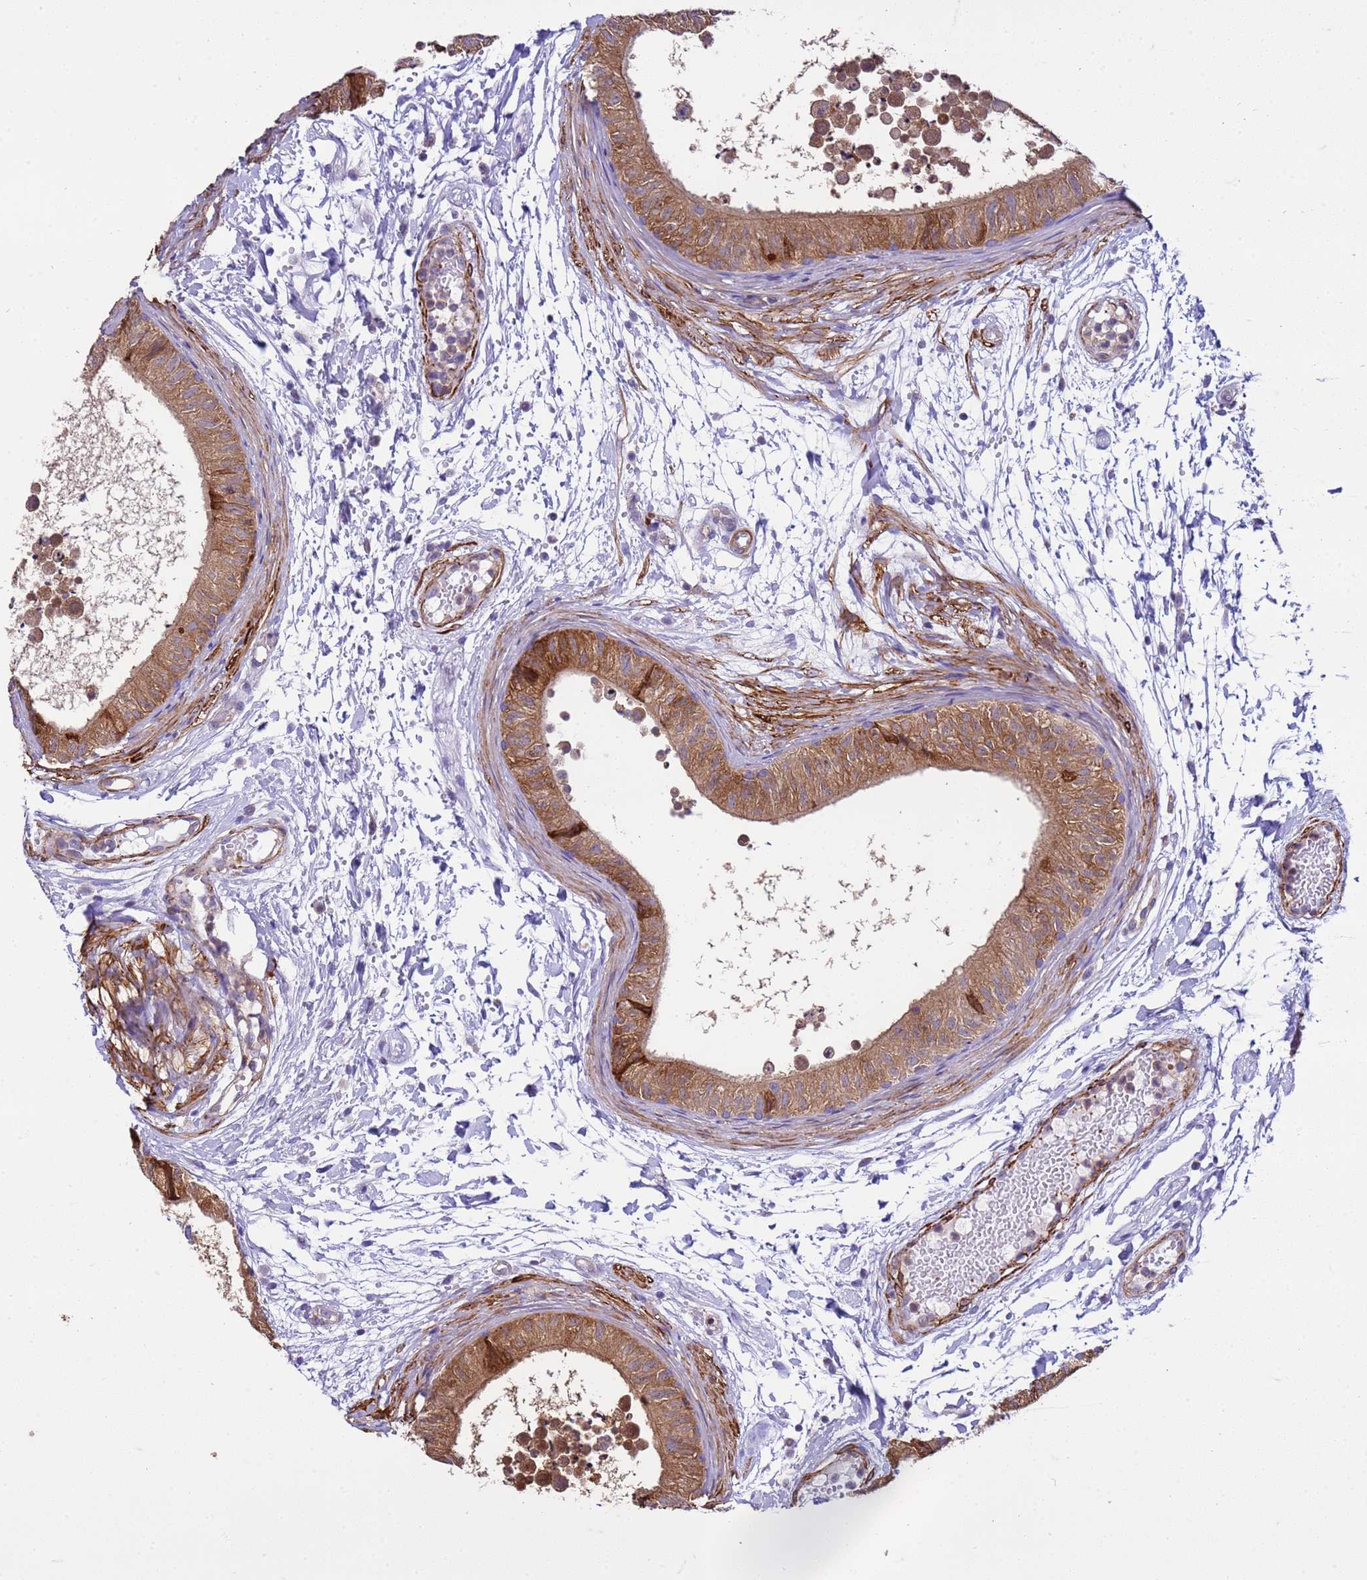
{"staining": {"intensity": "strong", "quantity": "25%-75%", "location": "cytoplasmic/membranous"}, "tissue": "epididymis", "cell_type": "Glandular cells", "image_type": "normal", "snomed": [{"axis": "morphology", "description": "Normal tissue, NOS"}, {"axis": "topography", "description": "Epididymis"}], "caption": "Unremarkable epididymis displays strong cytoplasmic/membranous positivity in approximately 25%-75% of glandular cells, visualized by immunohistochemistry.", "gene": "GEN1", "patient": {"sex": "male", "age": 15}}